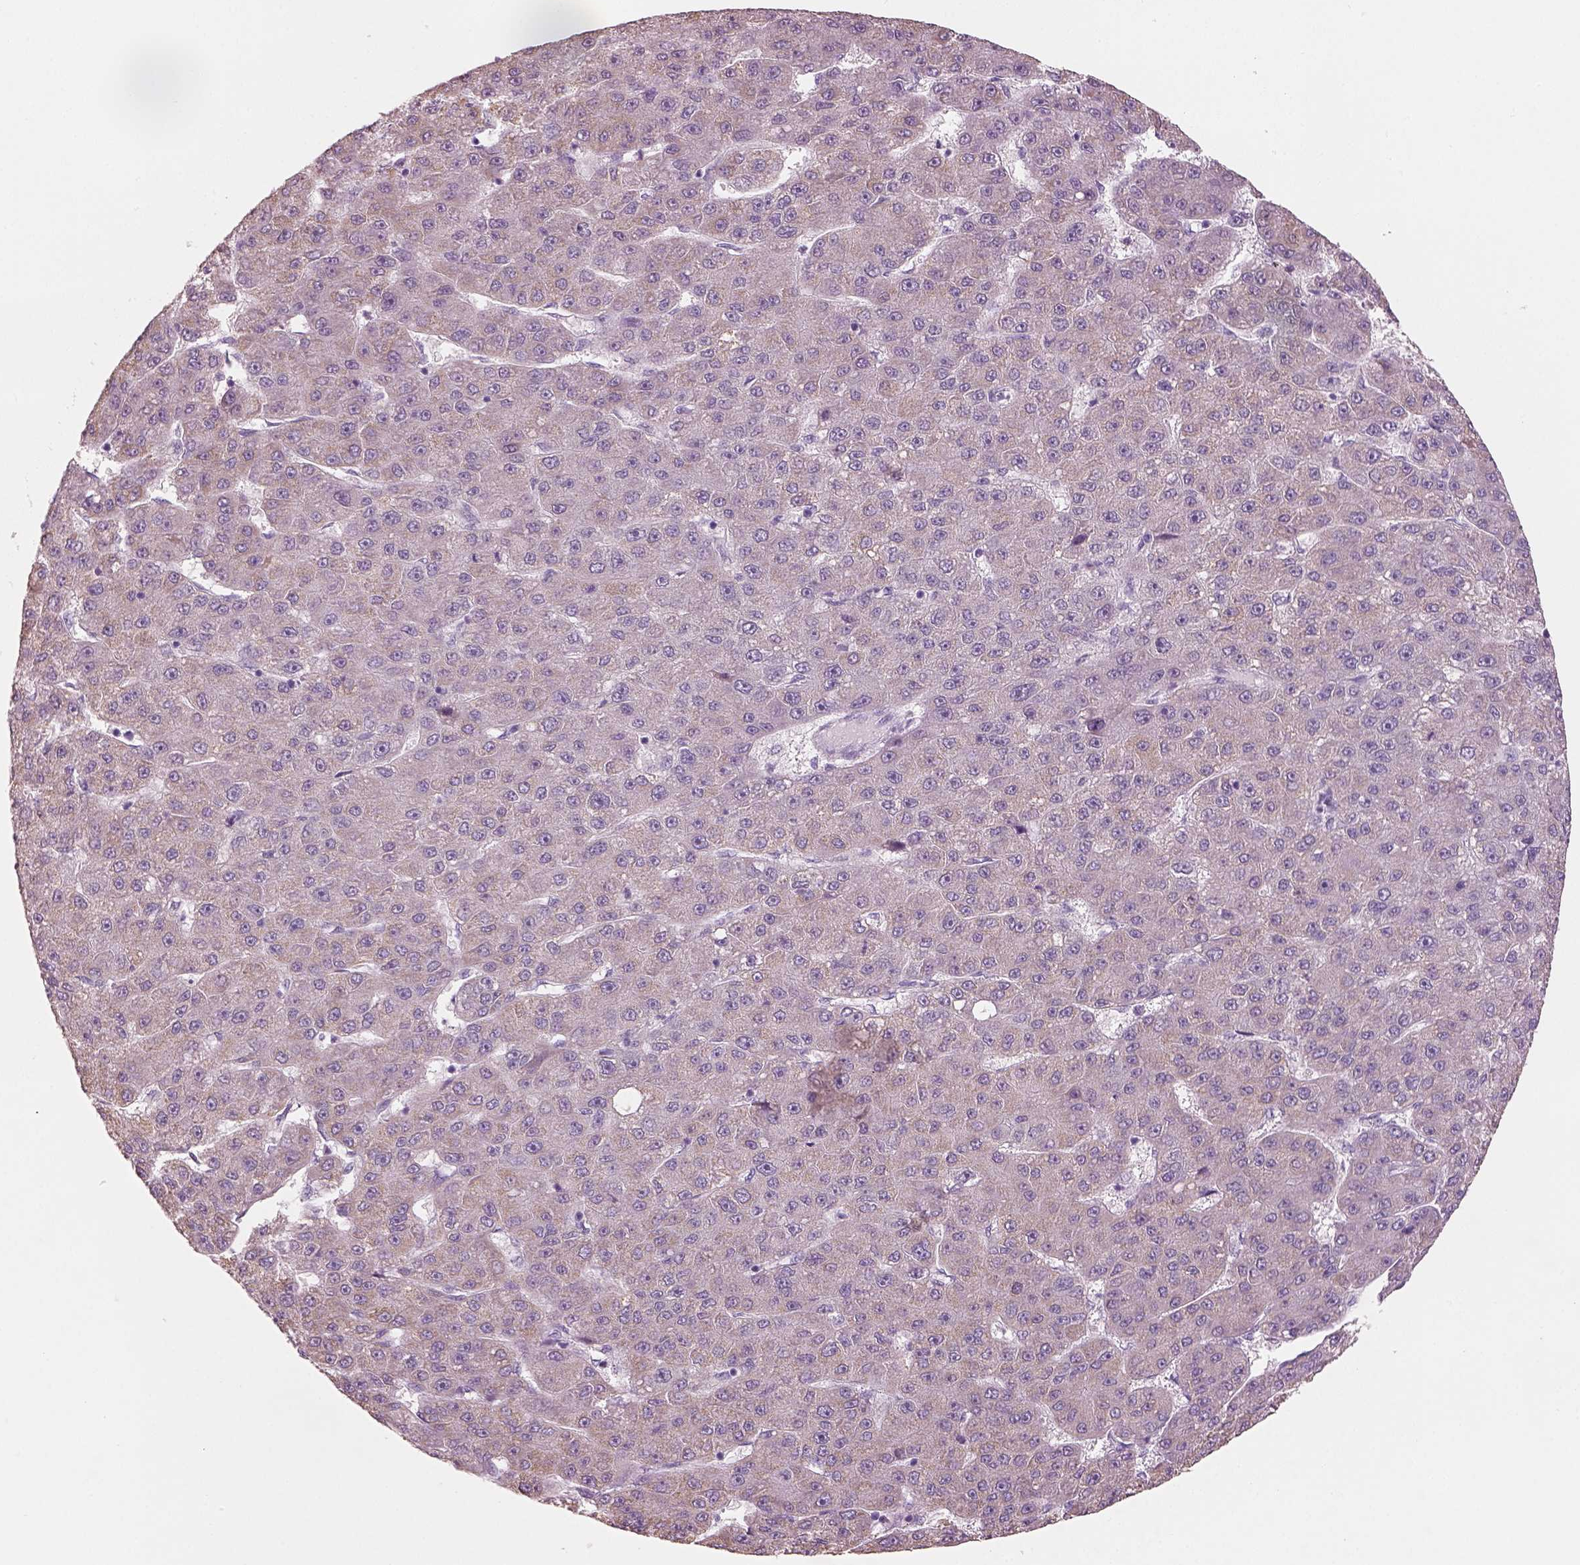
{"staining": {"intensity": "moderate", "quantity": ">75%", "location": "cytoplasmic/membranous"}, "tissue": "liver cancer", "cell_type": "Tumor cells", "image_type": "cancer", "snomed": [{"axis": "morphology", "description": "Carcinoma, Hepatocellular, NOS"}, {"axis": "topography", "description": "Liver"}], "caption": "Human liver cancer (hepatocellular carcinoma) stained with a protein marker shows moderate staining in tumor cells.", "gene": "ELSPBP1", "patient": {"sex": "male", "age": 67}}